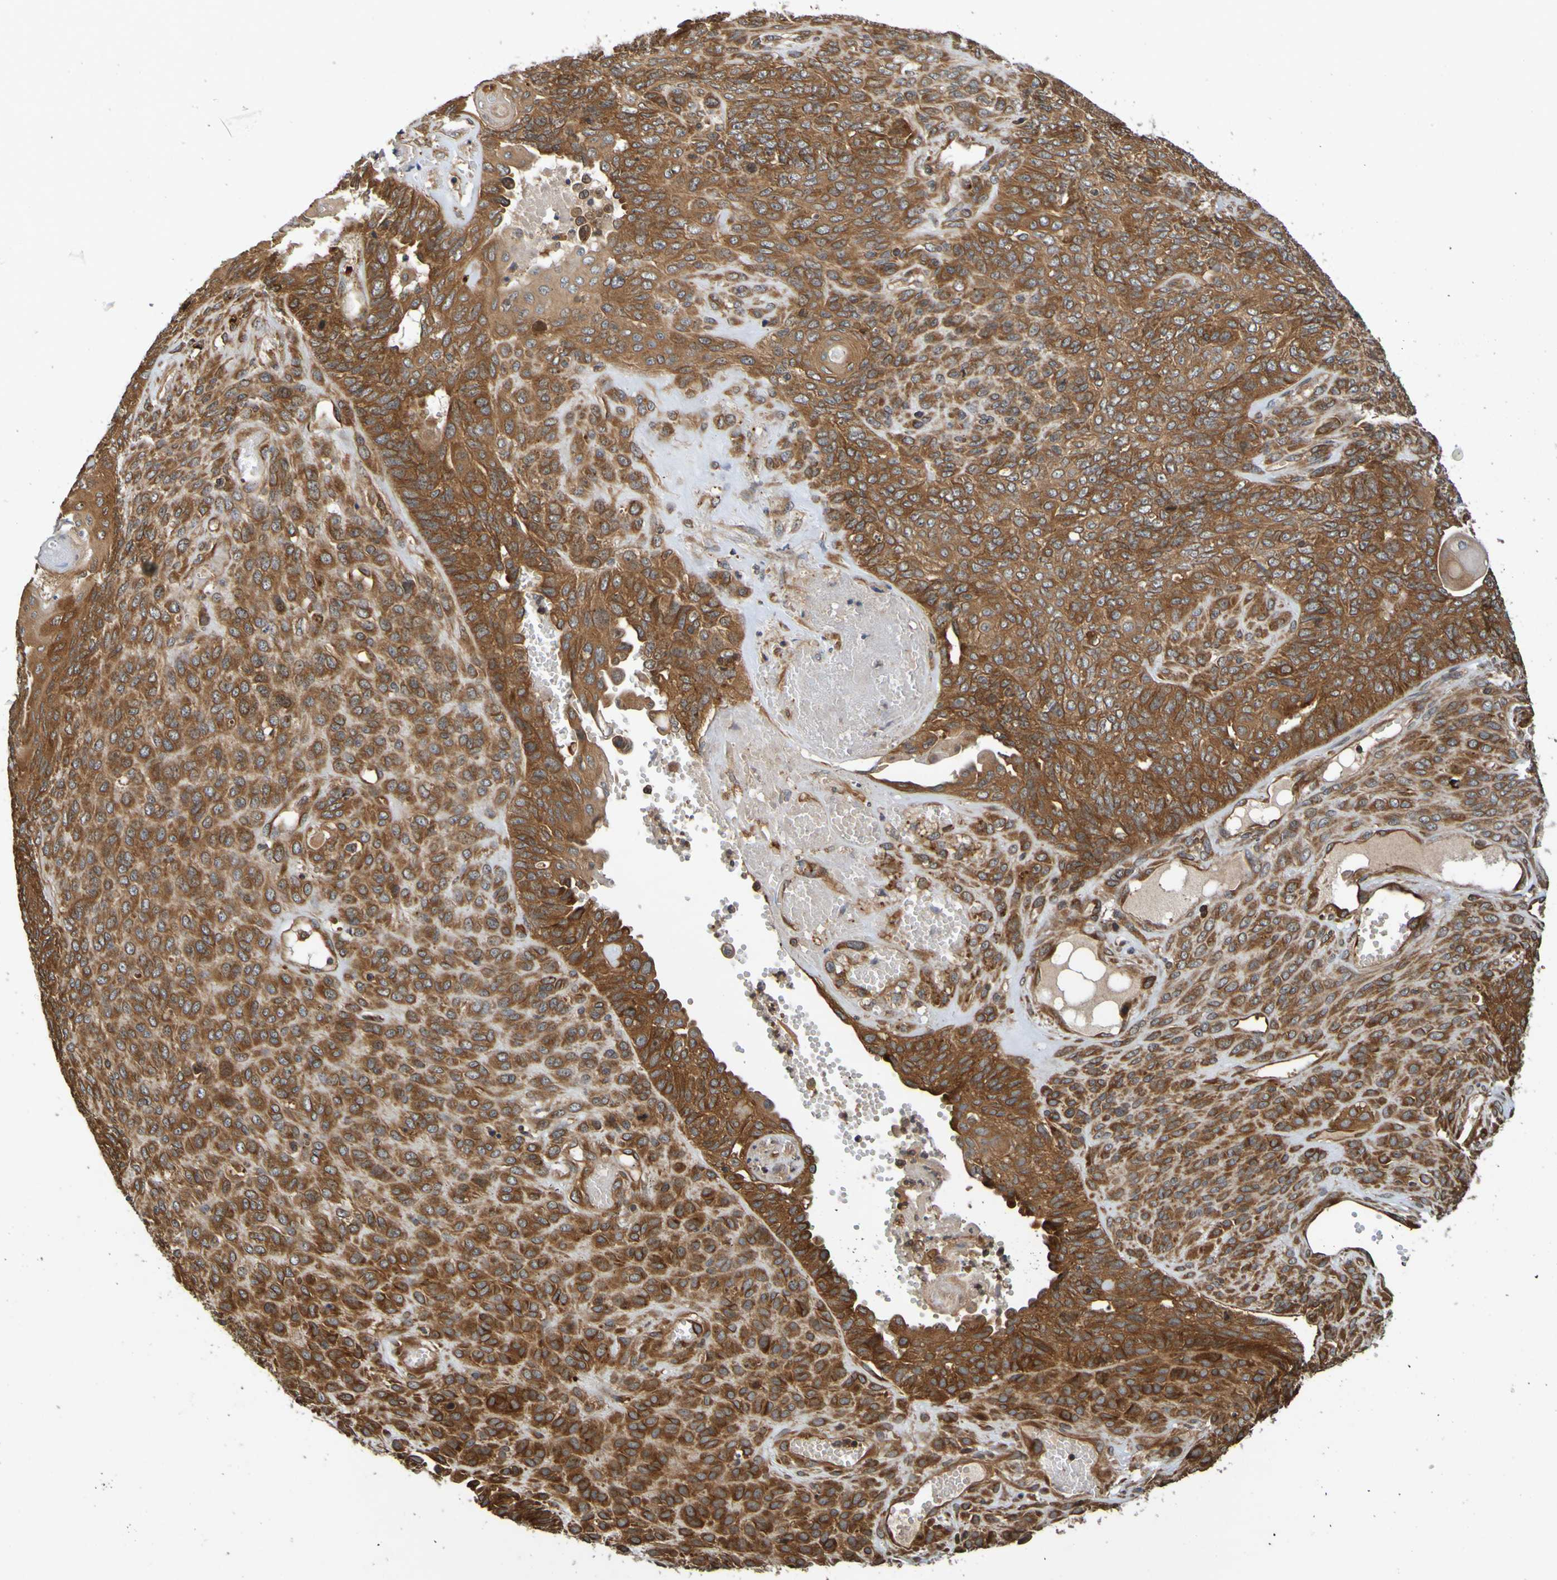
{"staining": {"intensity": "strong", "quantity": ">75%", "location": "cytoplasmic/membranous"}, "tissue": "endometrial cancer", "cell_type": "Tumor cells", "image_type": "cancer", "snomed": [{"axis": "morphology", "description": "Adenocarcinoma, NOS"}, {"axis": "topography", "description": "Endometrium"}], "caption": "Protein staining of endometrial cancer tissue demonstrates strong cytoplasmic/membranous staining in approximately >75% of tumor cells.", "gene": "OCRL", "patient": {"sex": "female", "age": 32}}